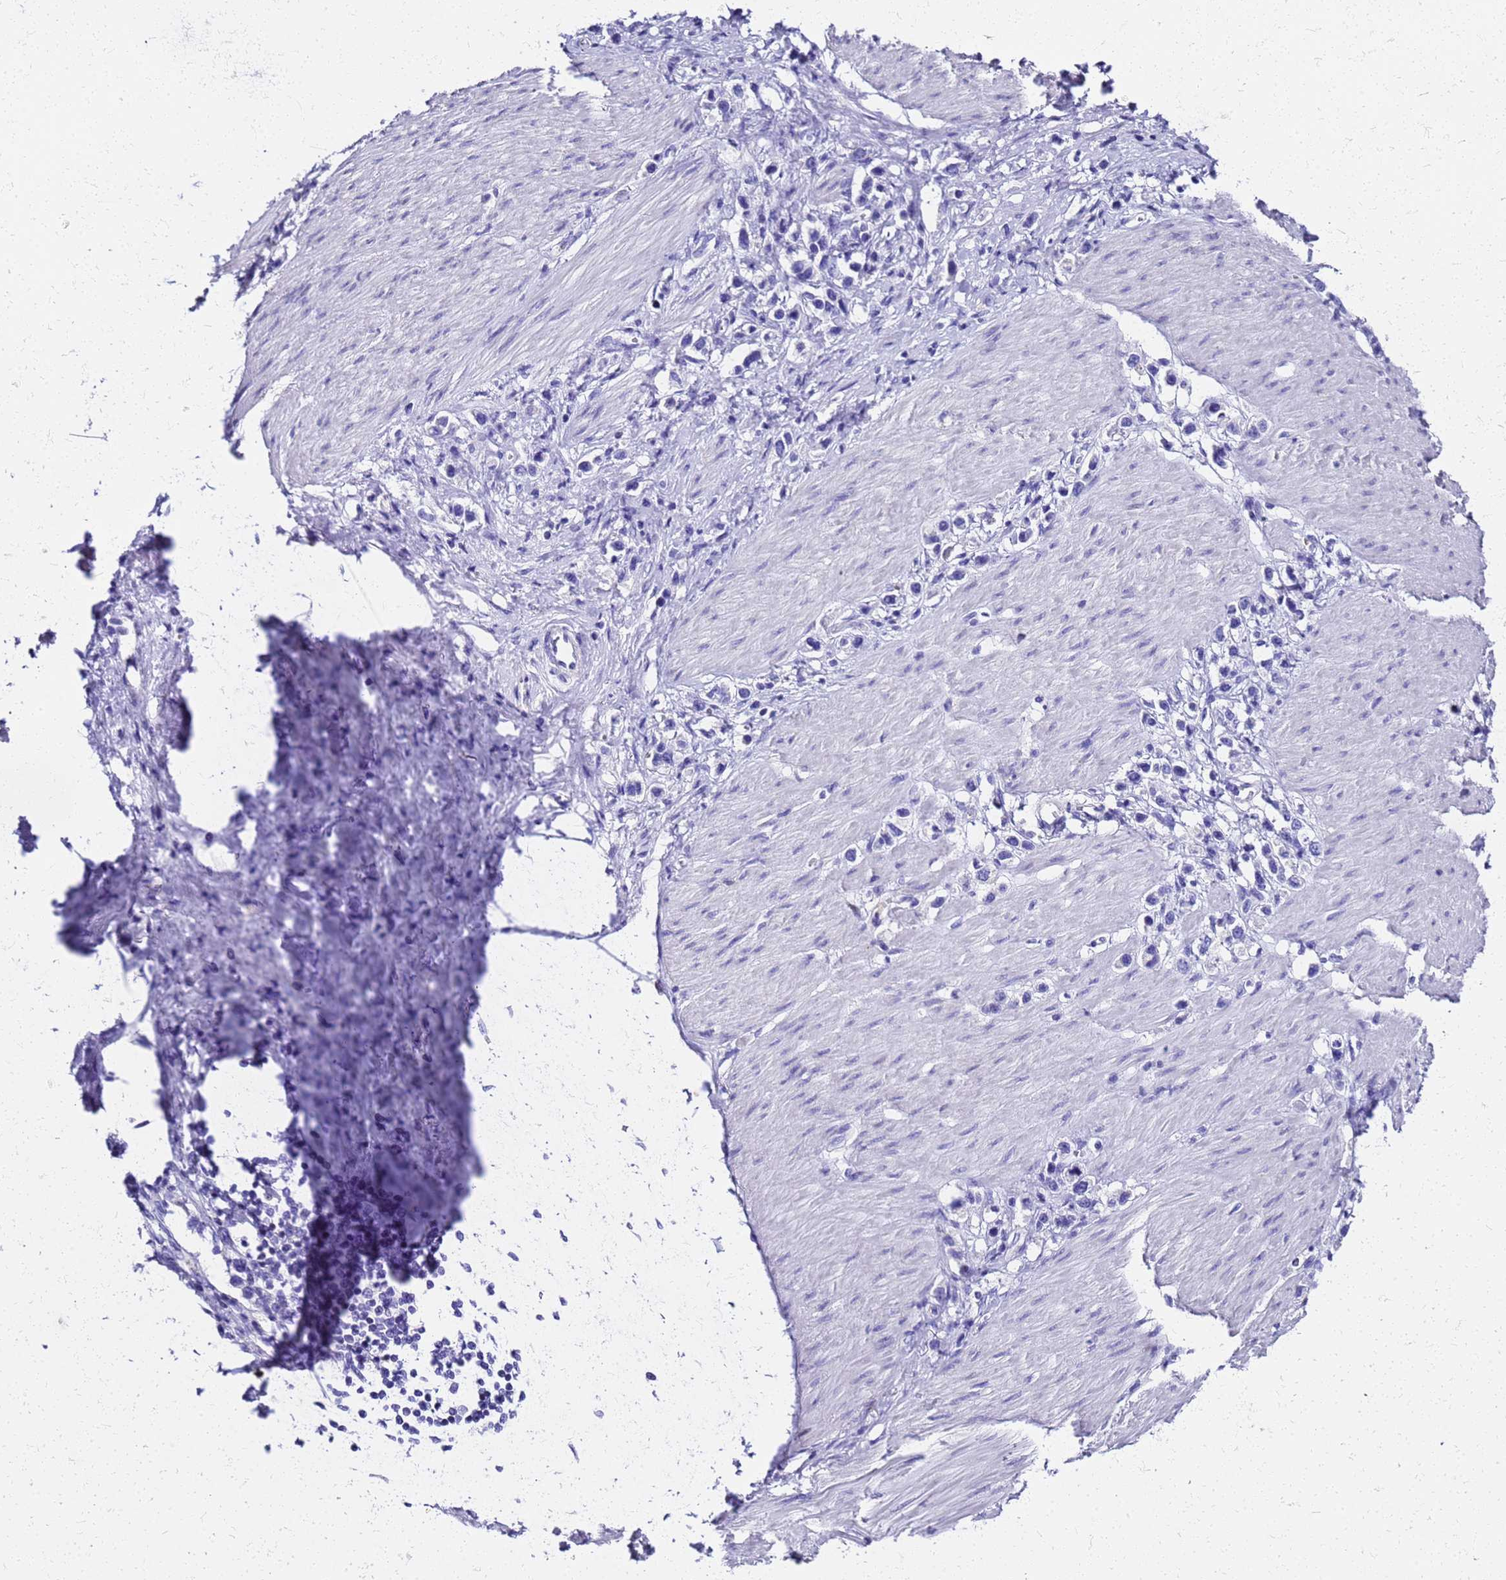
{"staining": {"intensity": "negative", "quantity": "none", "location": "none"}, "tissue": "stomach cancer", "cell_type": "Tumor cells", "image_type": "cancer", "snomed": [{"axis": "morphology", "description": "Normal tissue, NOS"}, {"axis": "morphology", "description": "Adenocarcinoma, NOS"}, {"axis": "topography", "description": "Stomach, upper"}, {"axis": "topography", "description": "Stomach"}], "caption": "A histopathology image of stomach cancer (adenocarcinoma) stained for a protein displays no brown staining in tumor cells. Brightfield microscopy of immunohistochemistry (IHC) stained with DAB (3,3'-diaminobenzidine) (brown) and hematoxylin (blue), captured at high magnification.", "gene": "SMIM21", "patient": {"sex": "female", "age": 65}}